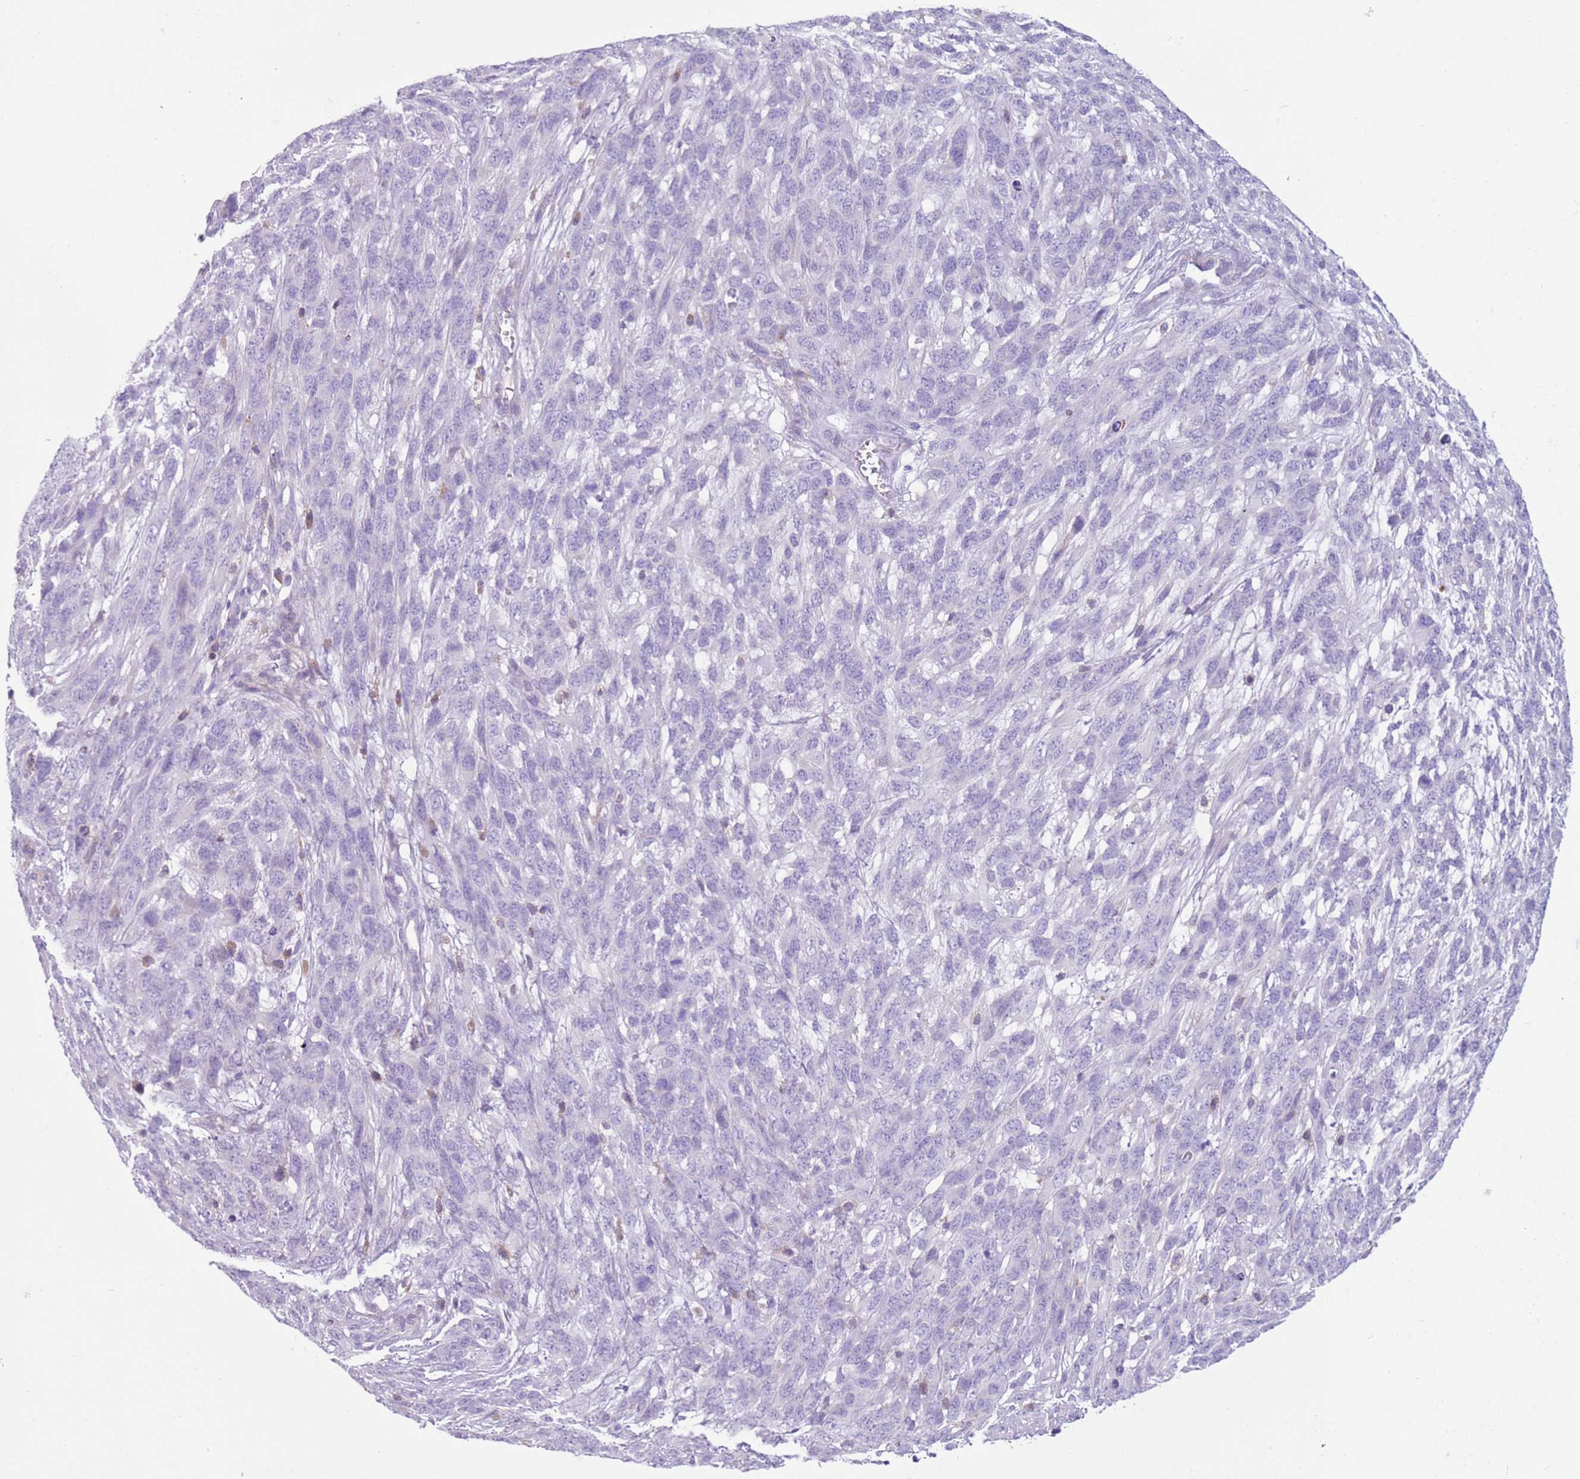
{"staining": {"intensity": "negative", "quantity": "none", "location": "none"}, "tissue": "melanoma", "cell_type": "Tumor cells", "image_type": "cancer", "snomed": [{"axis": "morphology", "description": "Normal morphology"}, {"axis": "morphology", "description": "Malignant melanoma, NOS"}, {"axis": "topography", "description": "Skin"}], "caption": "This image is of malignant melanoma stained with IHC to label a protein in brown with the nuclei are counter-stained blue. There is no staining in tumor cells.", "gene": "OAF", "patient": {"sex": "female", "age": 72}}